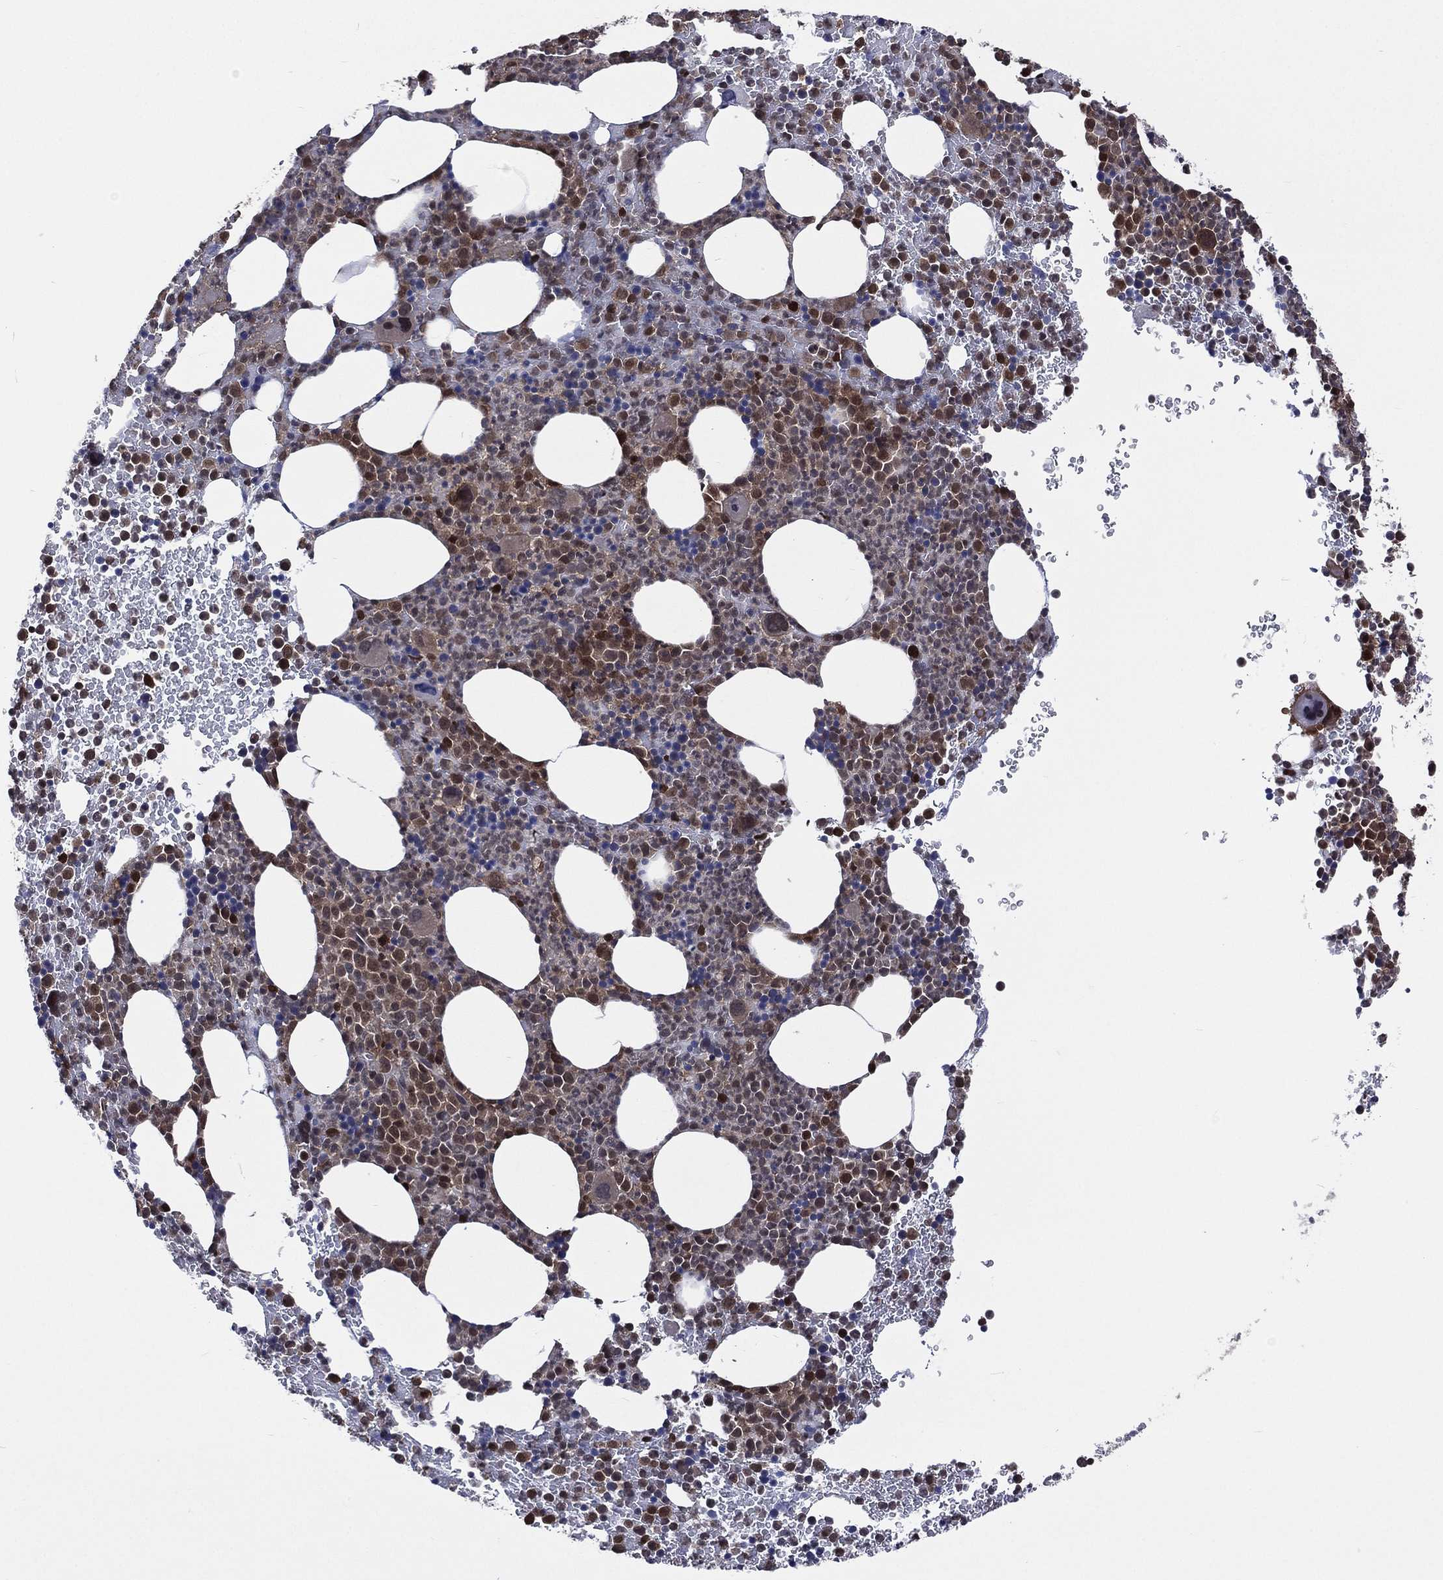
{"staining": {"intensity": "moderate", "quantity": "<25%", "location": "nuclear"}, "tissue": "bone marrow", "cell_type": "Hematopoietic cells", "image_type": "normal", "snomed": [{"axis": "morphology", "description": "Normal tissue, NOS"}, {"axis": "topography", "description": "Bone marrow"}], "caption": "Human bone marrow stained with a brown dye displays moderate nuclear positive positivity in approximately <25% of hematopoietic cells.", "gene": "MTAP", "patient": {"sex": "male", "age": 83}}